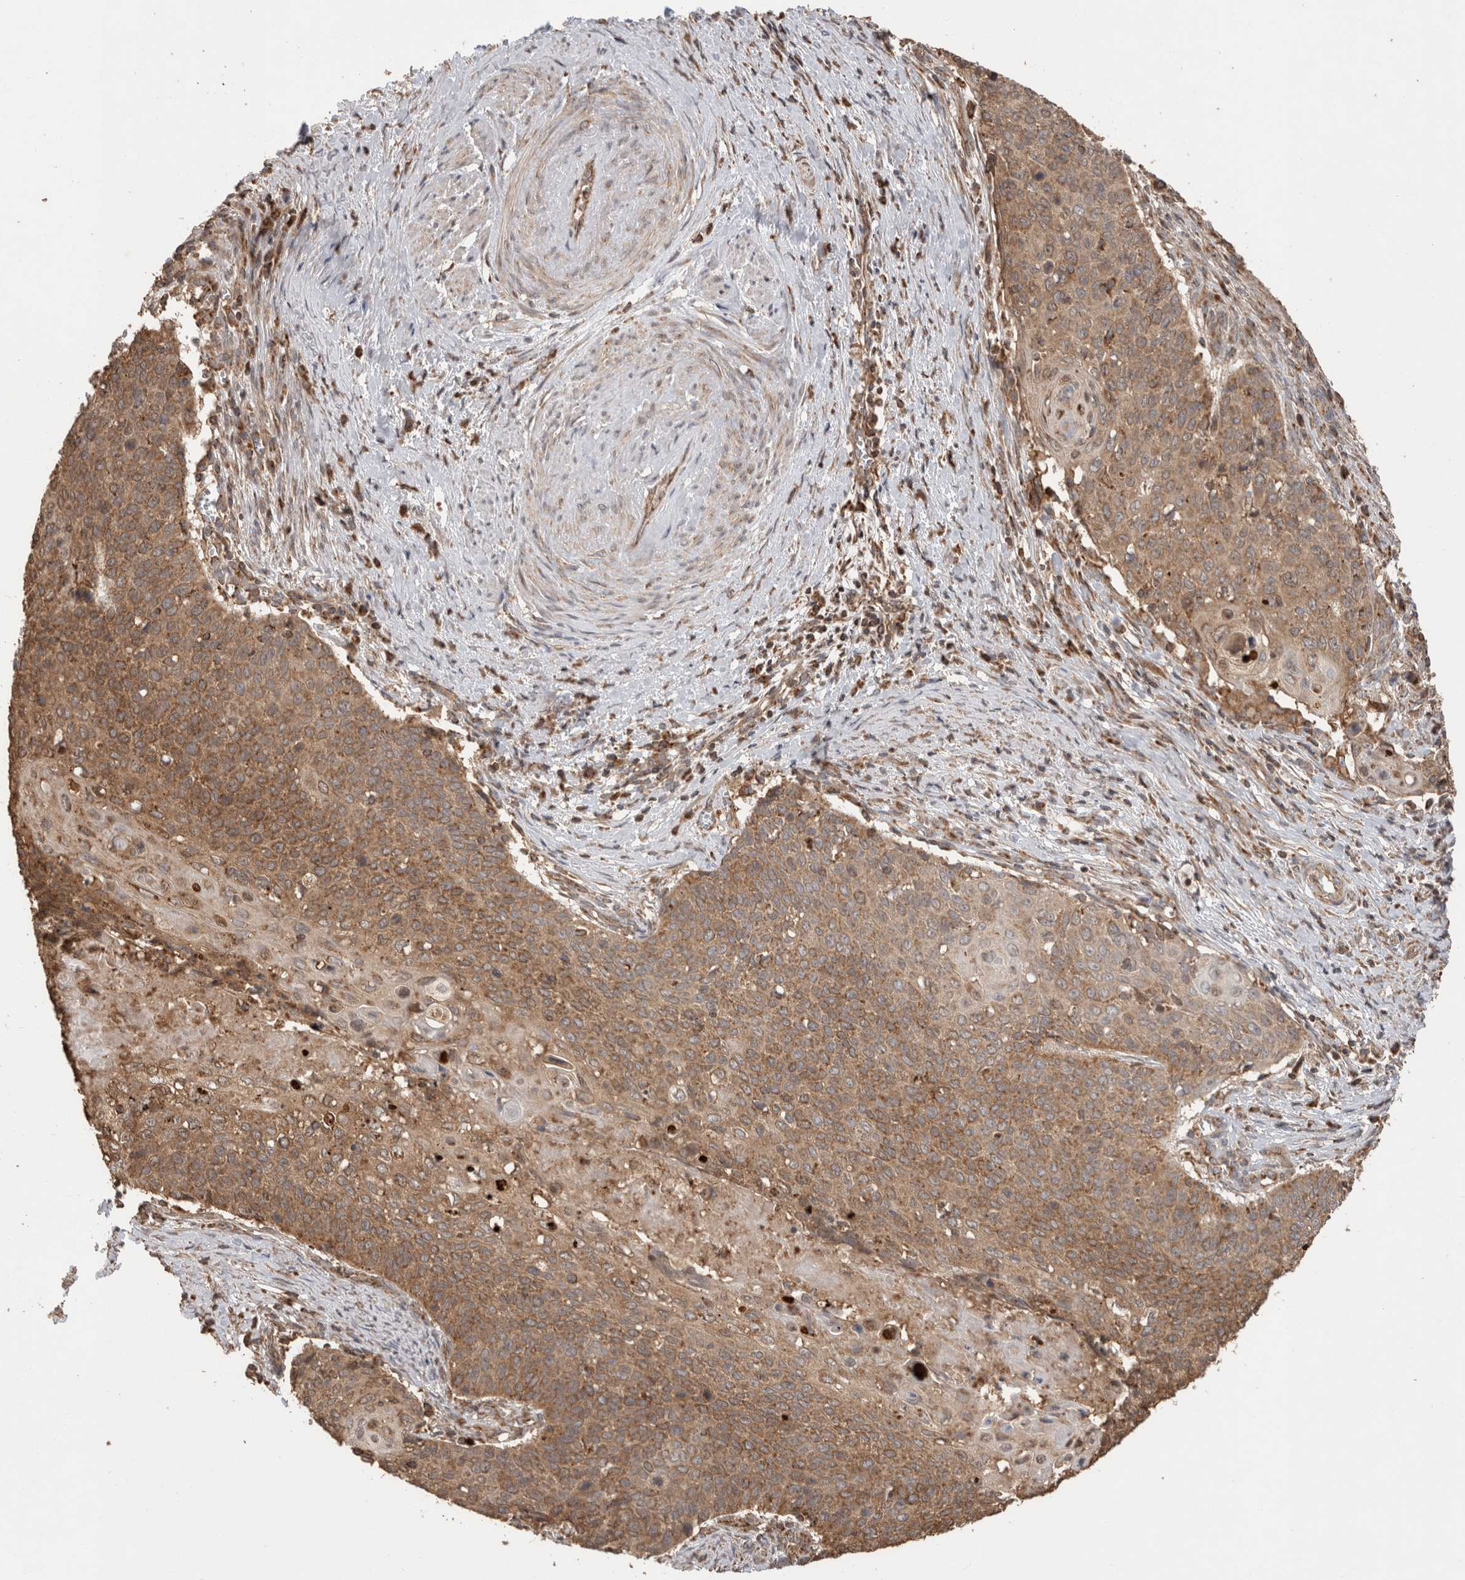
{"staining": {"intensity": "moderate", "quantity": ">75%", "location": "cytoplasmic/membranous"}, "tissue": "cervical cancer", "cell_type": "Tumor cells", "image_type": "cancer", "snomed": [{"axis": "morphology", "description": "Squamous cell carcinoma, NOS"}, {"axis": "topography", "description": "Cervix"}], "caption": "This is a photomicrograph of immunohistochemistry staining of cervical cancer, which shows moderate positivity in the cytoplasmic/membranous of tumor cells.", "gene": "IMMP2L", "patient": {"sex": "female", "age": 39}}